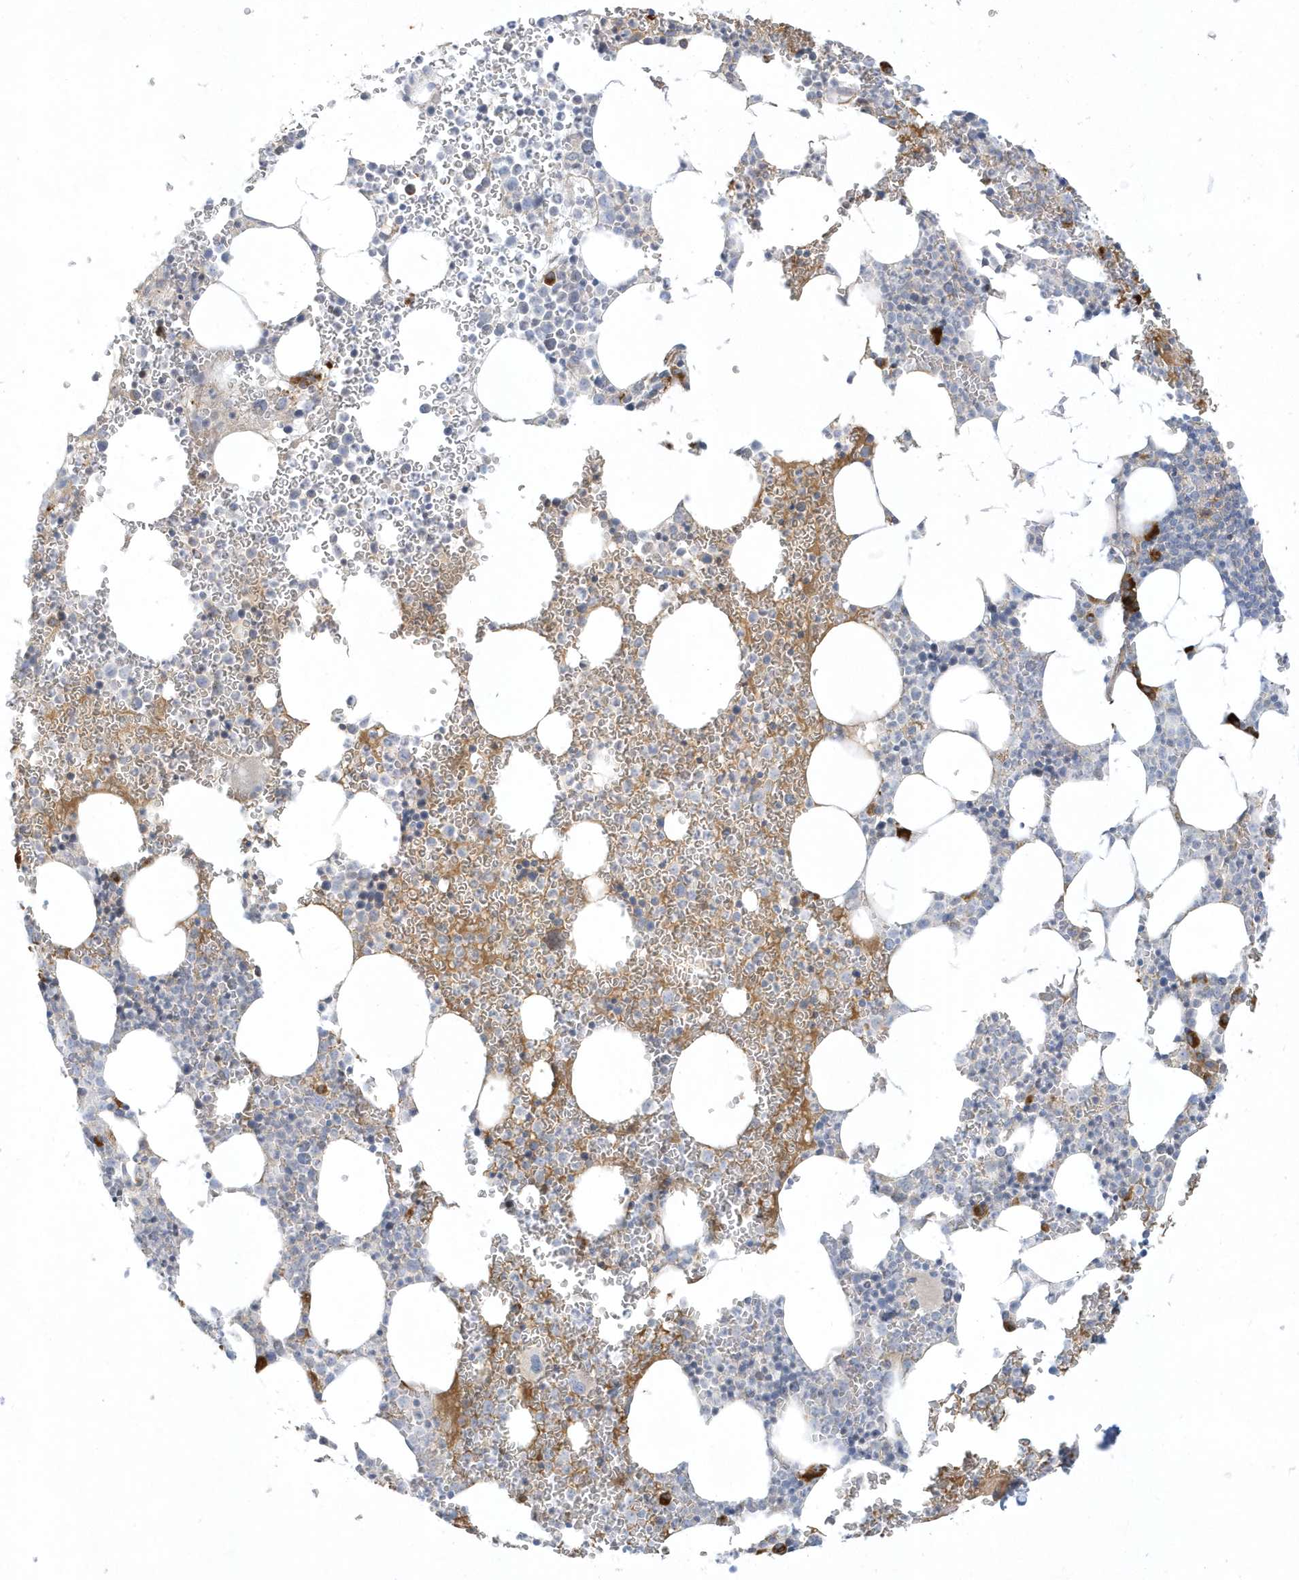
{"staining": {"intensity": "strong", "quantity": "<25%", "location": "cytoplasmic/membranous"}, "tissue": "bone marrow", "cell_type": "Hematopoietic cells", "image_type": "normal", "snomed": [{"axis": "morphology", "description": "Normal tissue, NOS"}, {"axis": "topography", "description": "Bone marrow"}], "caption": "A brown stain shows strong cytoplasmic/membranous staining of a protein in hematopoietic cells of normal bone marrow.", "gene": "THADA", "patient": {"sex": "female", "age": 78}}